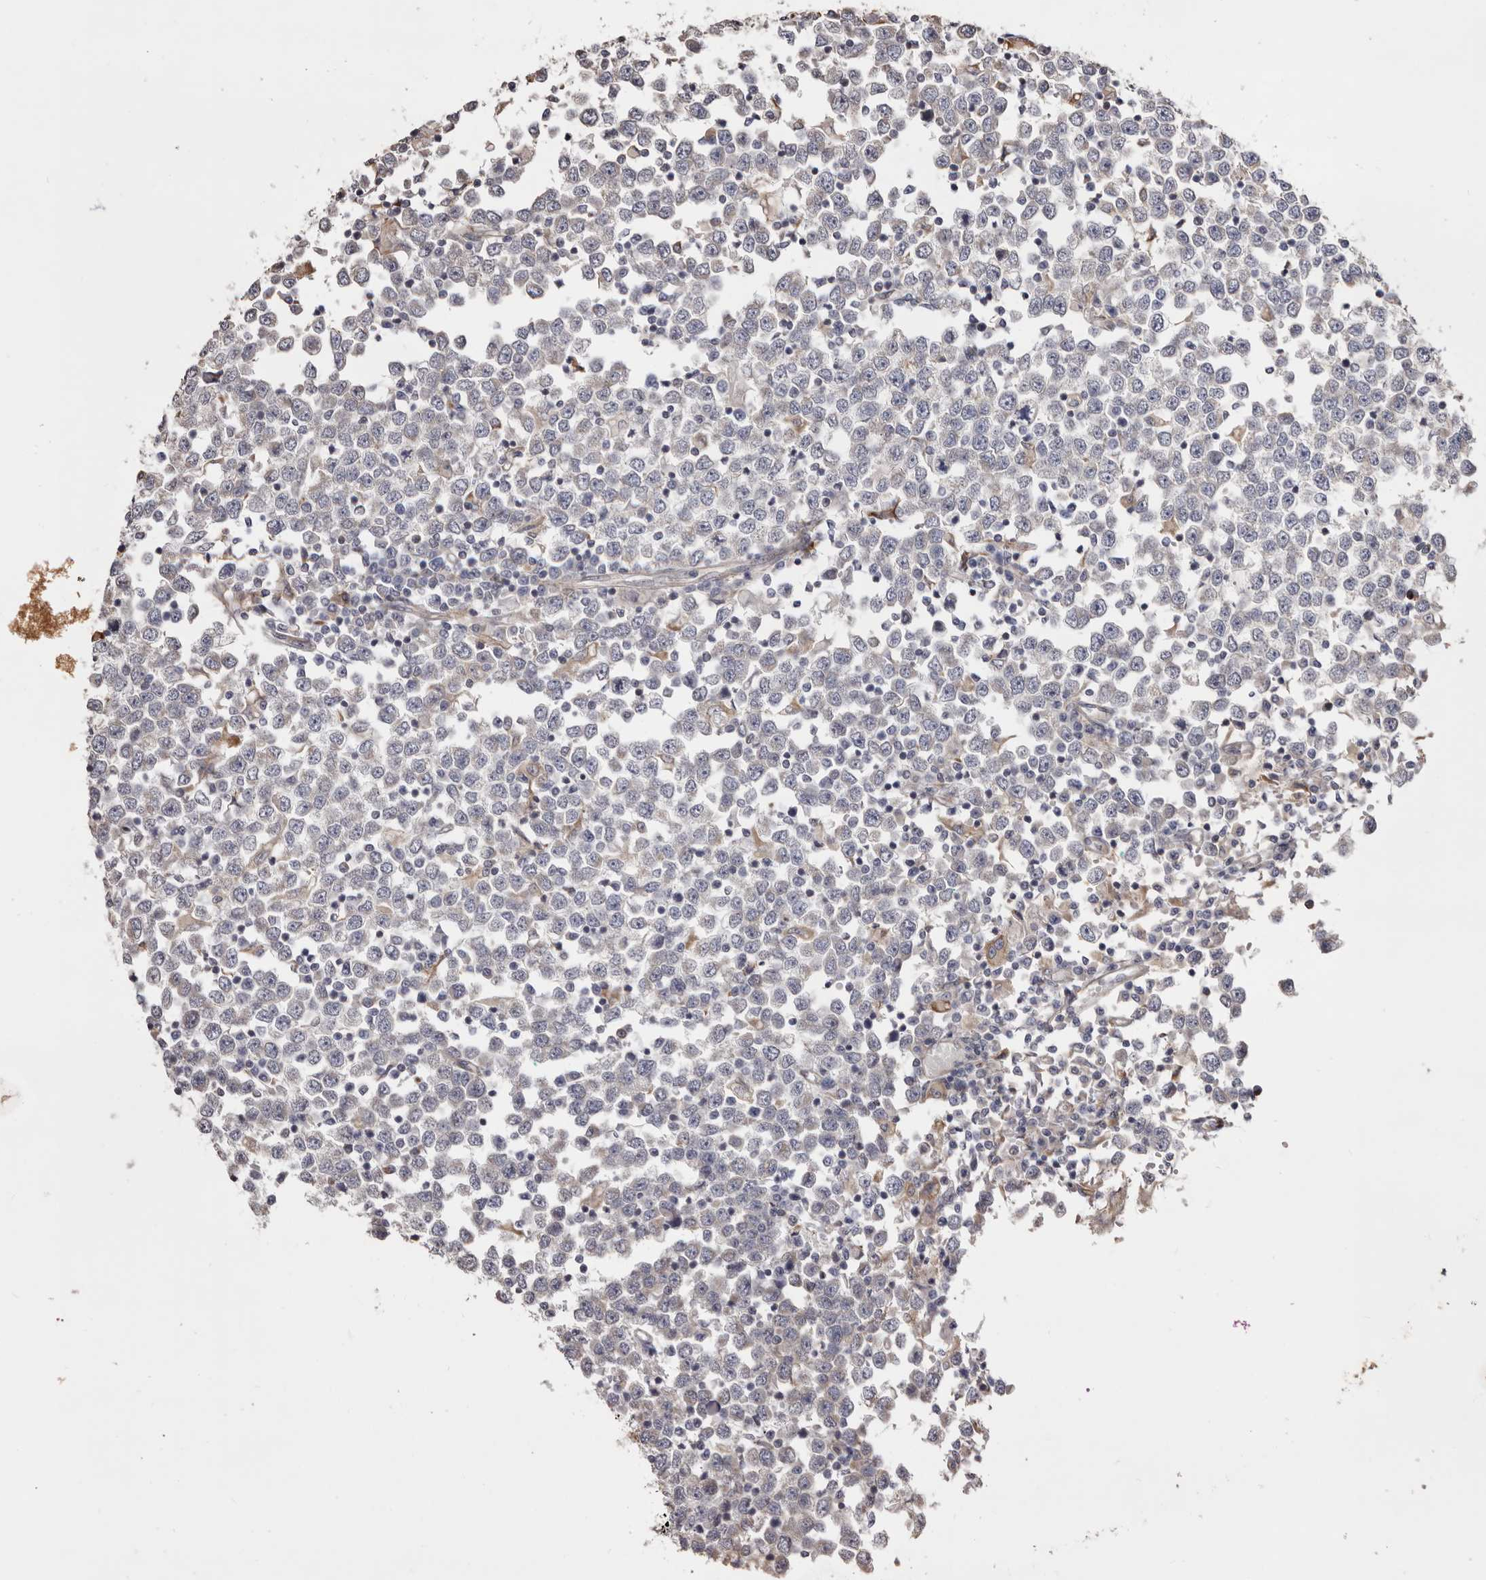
{"staining": {"intensity": "negative", "quantity": "none", "location": "none"}, "tissue": "testis cancer", "cell_type": "Tumor cells", "image_type": "cancer", "snomed": [{"axis": "morphology", "description": "Seminoma, NOS"}, {"axis": "topography", "description": "Testis"}], "caption": "A photomicrograph of human seminoma (testis) is negative for staining in tumor cells.", "gene": "PIGX", "patient": {"sex": "male", "age": 65}}